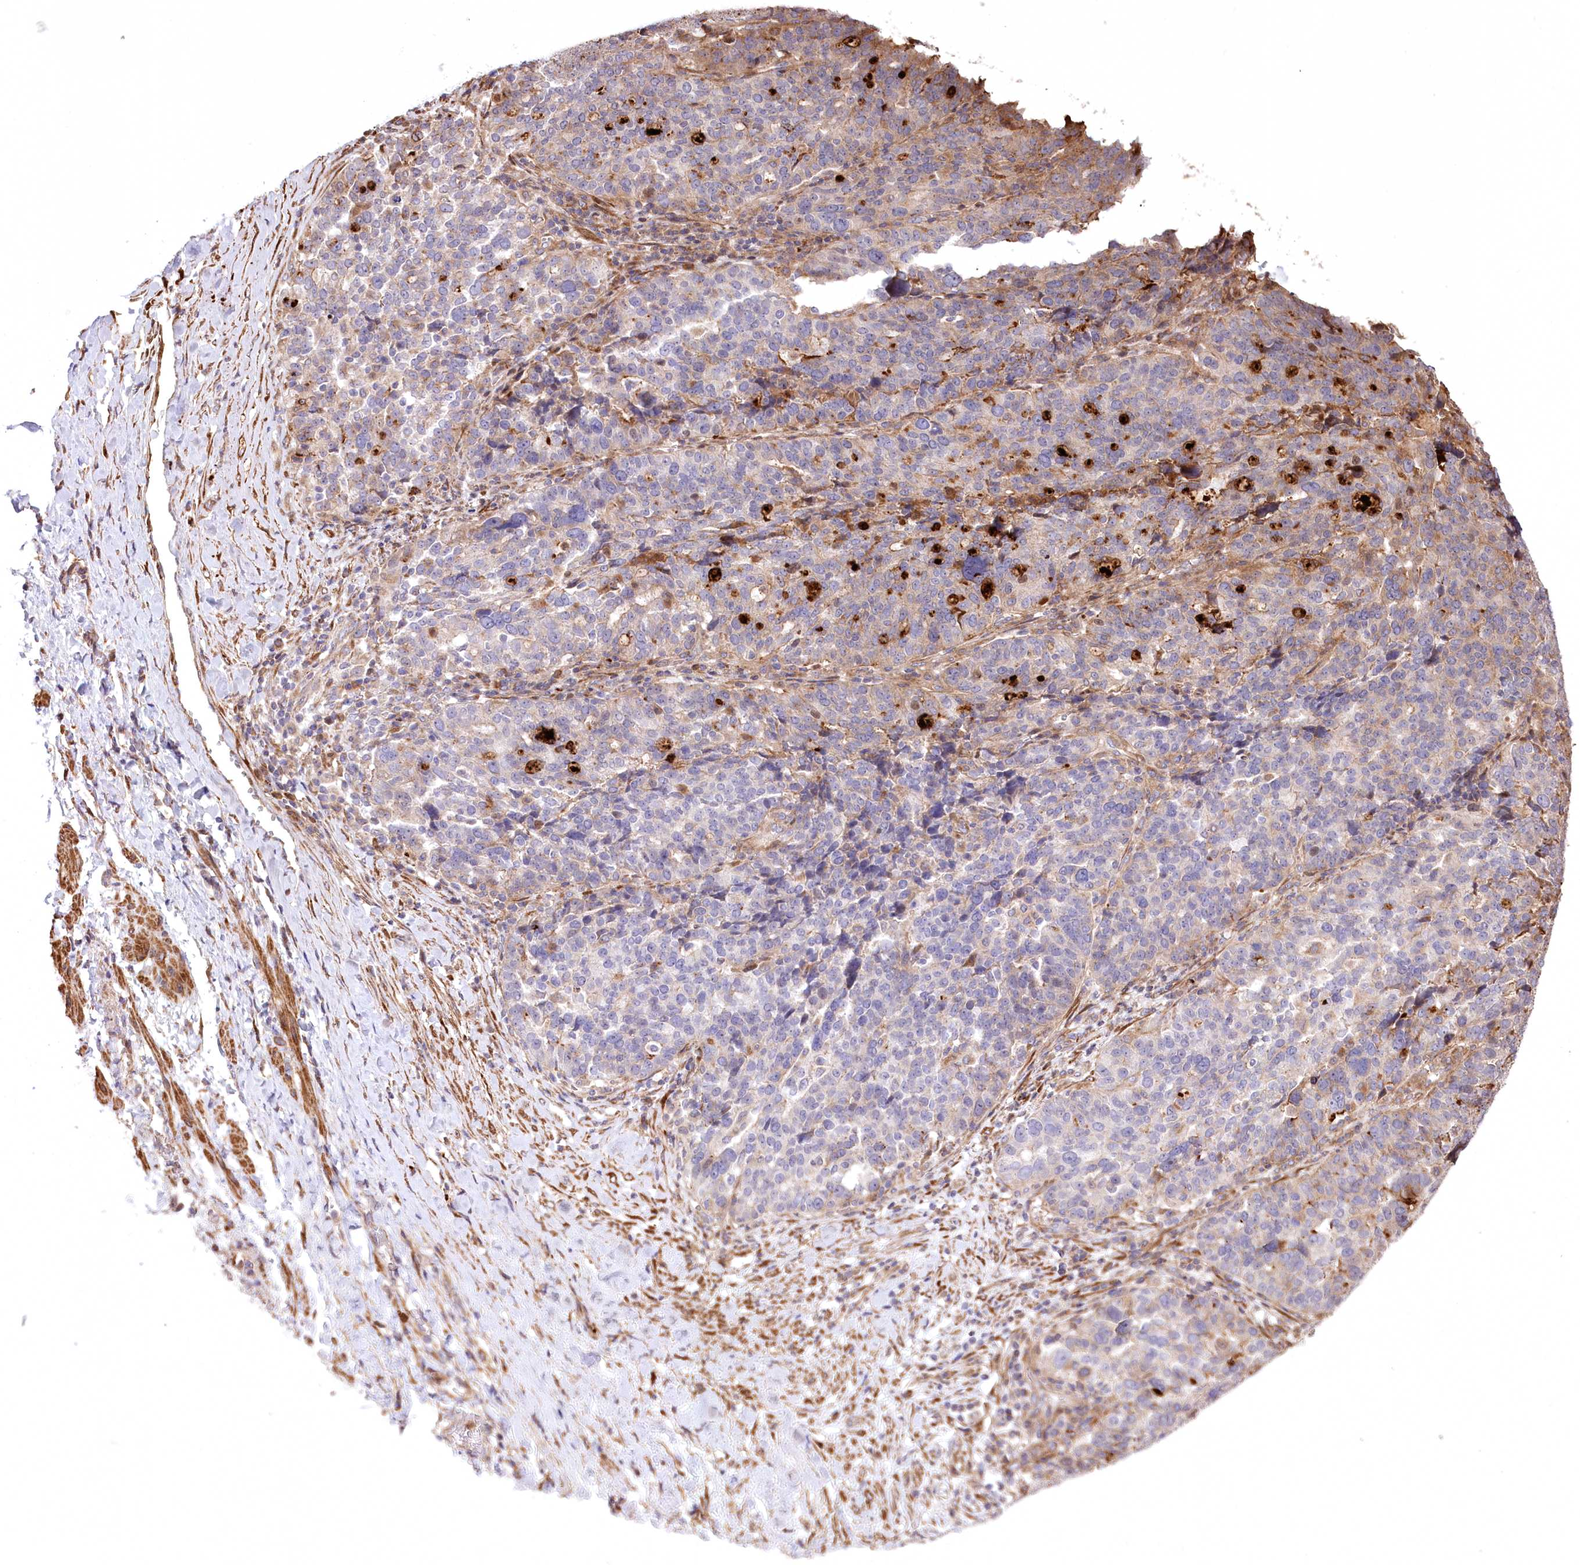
{"staining": {"intensity": "weak", "quantity": "<25%", "location": "cytoplasmic/membranous"}, "tissue": "ovarian cancer", "cell_type": "Tumor cells", "image_type": "cancer", "snomed": [{"axis": "morphology", "description": "Cystadenocarcinoma, serous, NOS"}, {"axis": "topography", "description": "Ovary"}], "caption": "This is an IHC micrograph of human serous cystadenocarcinoma (ovarian). There is no expression in tumor cells.", "gene": "RNF24", "patient": {"sex": "female", "age": 59}}